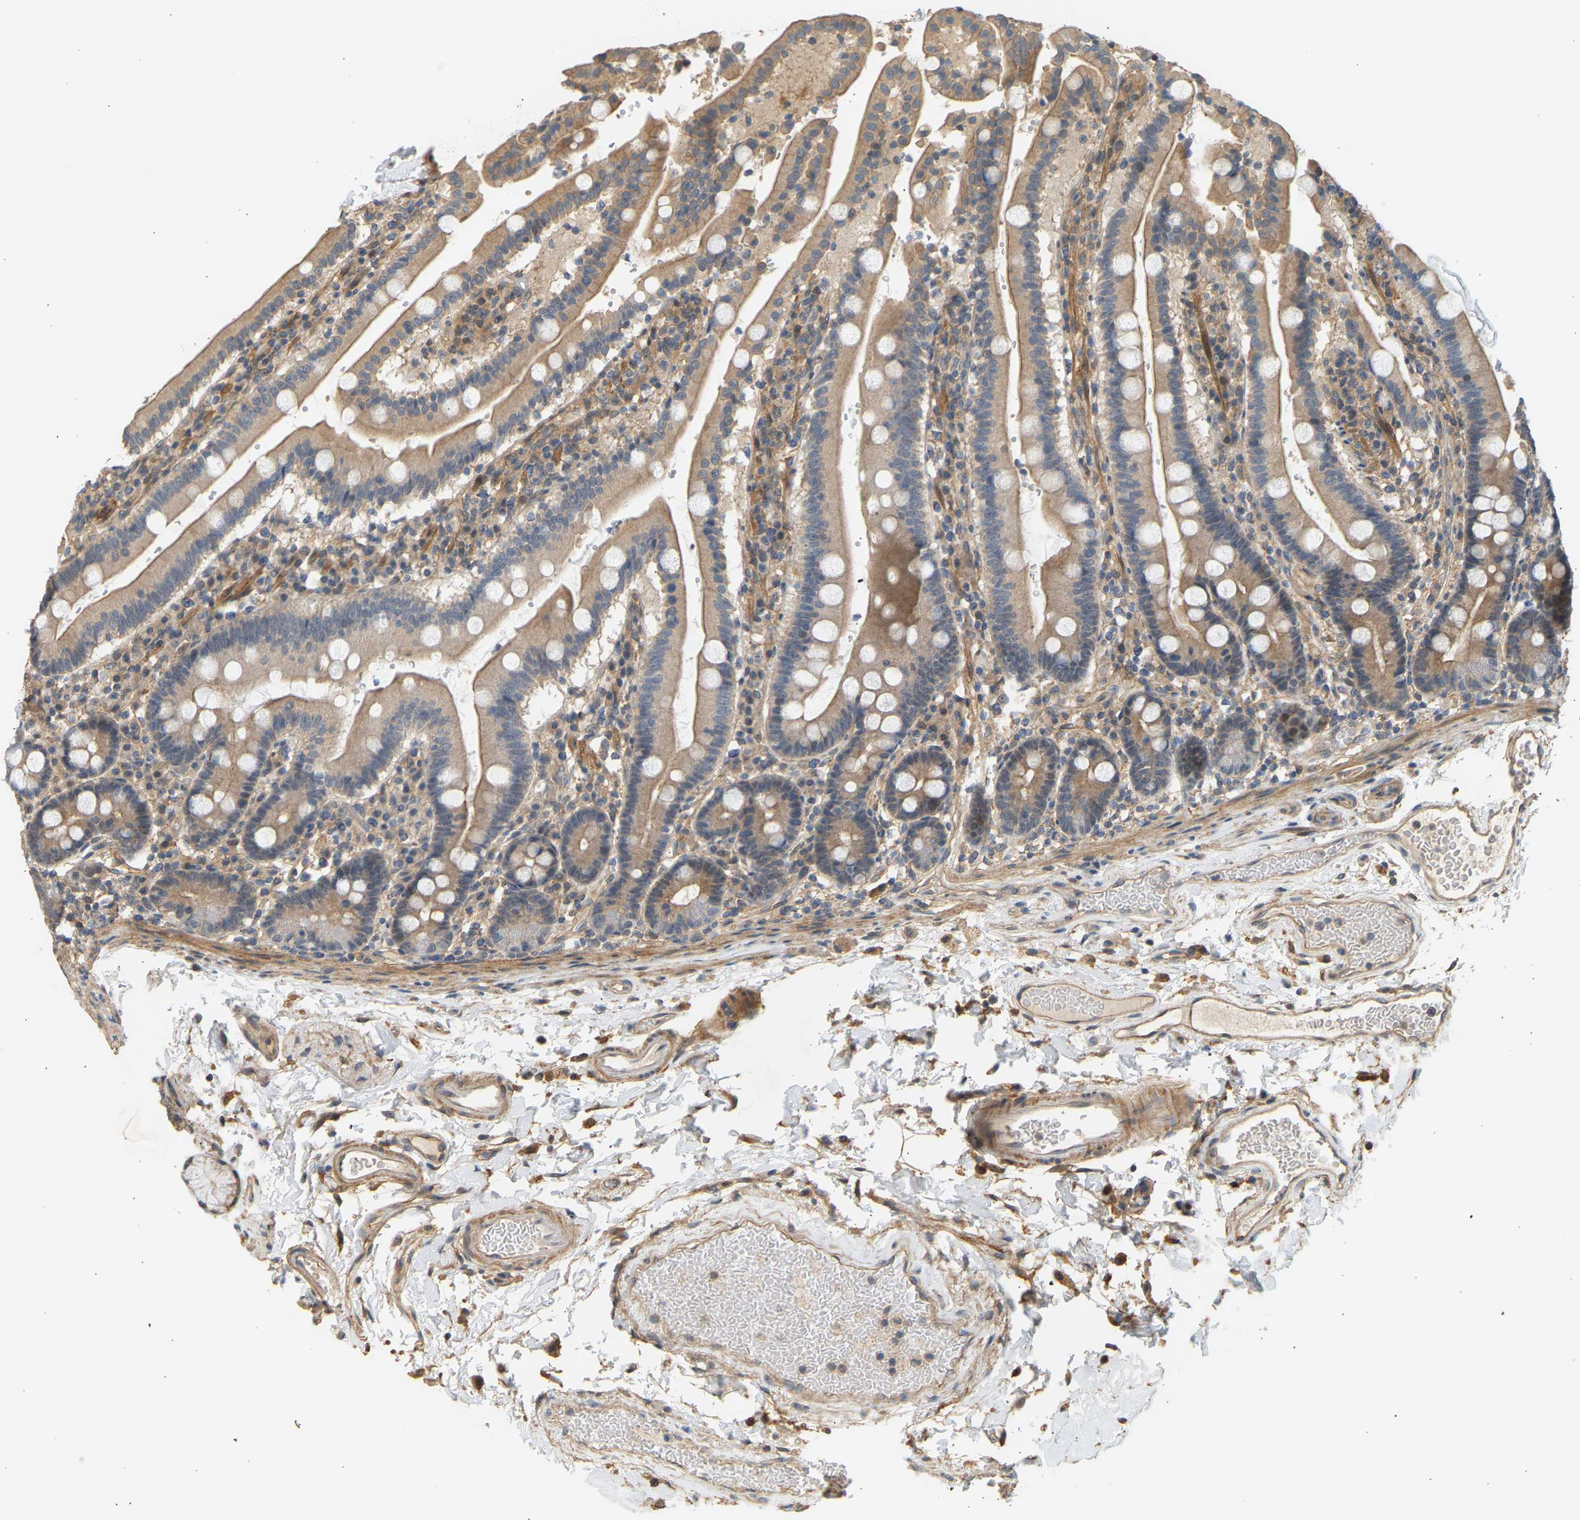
{"staining": {"intensity": "moderate", "quantity": ">75%", "location": "cytoplasmic/membranous"}, "tissue": "duodenum", "cell_type": "Glandular cells", "image_type": "normal", "snomed": [{"axis": "morphology", "description": "Normal tissue, NOS"}, {"axis": "topography", "description": "Small intestine, NOS"}], "caption": "Moderate cytoplasmic/membranous positivity for a protein is present in approximately >75% of glandular cells of unremarkable duodenum using IHC.", "gene": "RGL1", "patient": {"sex": "female", "age": 71}}